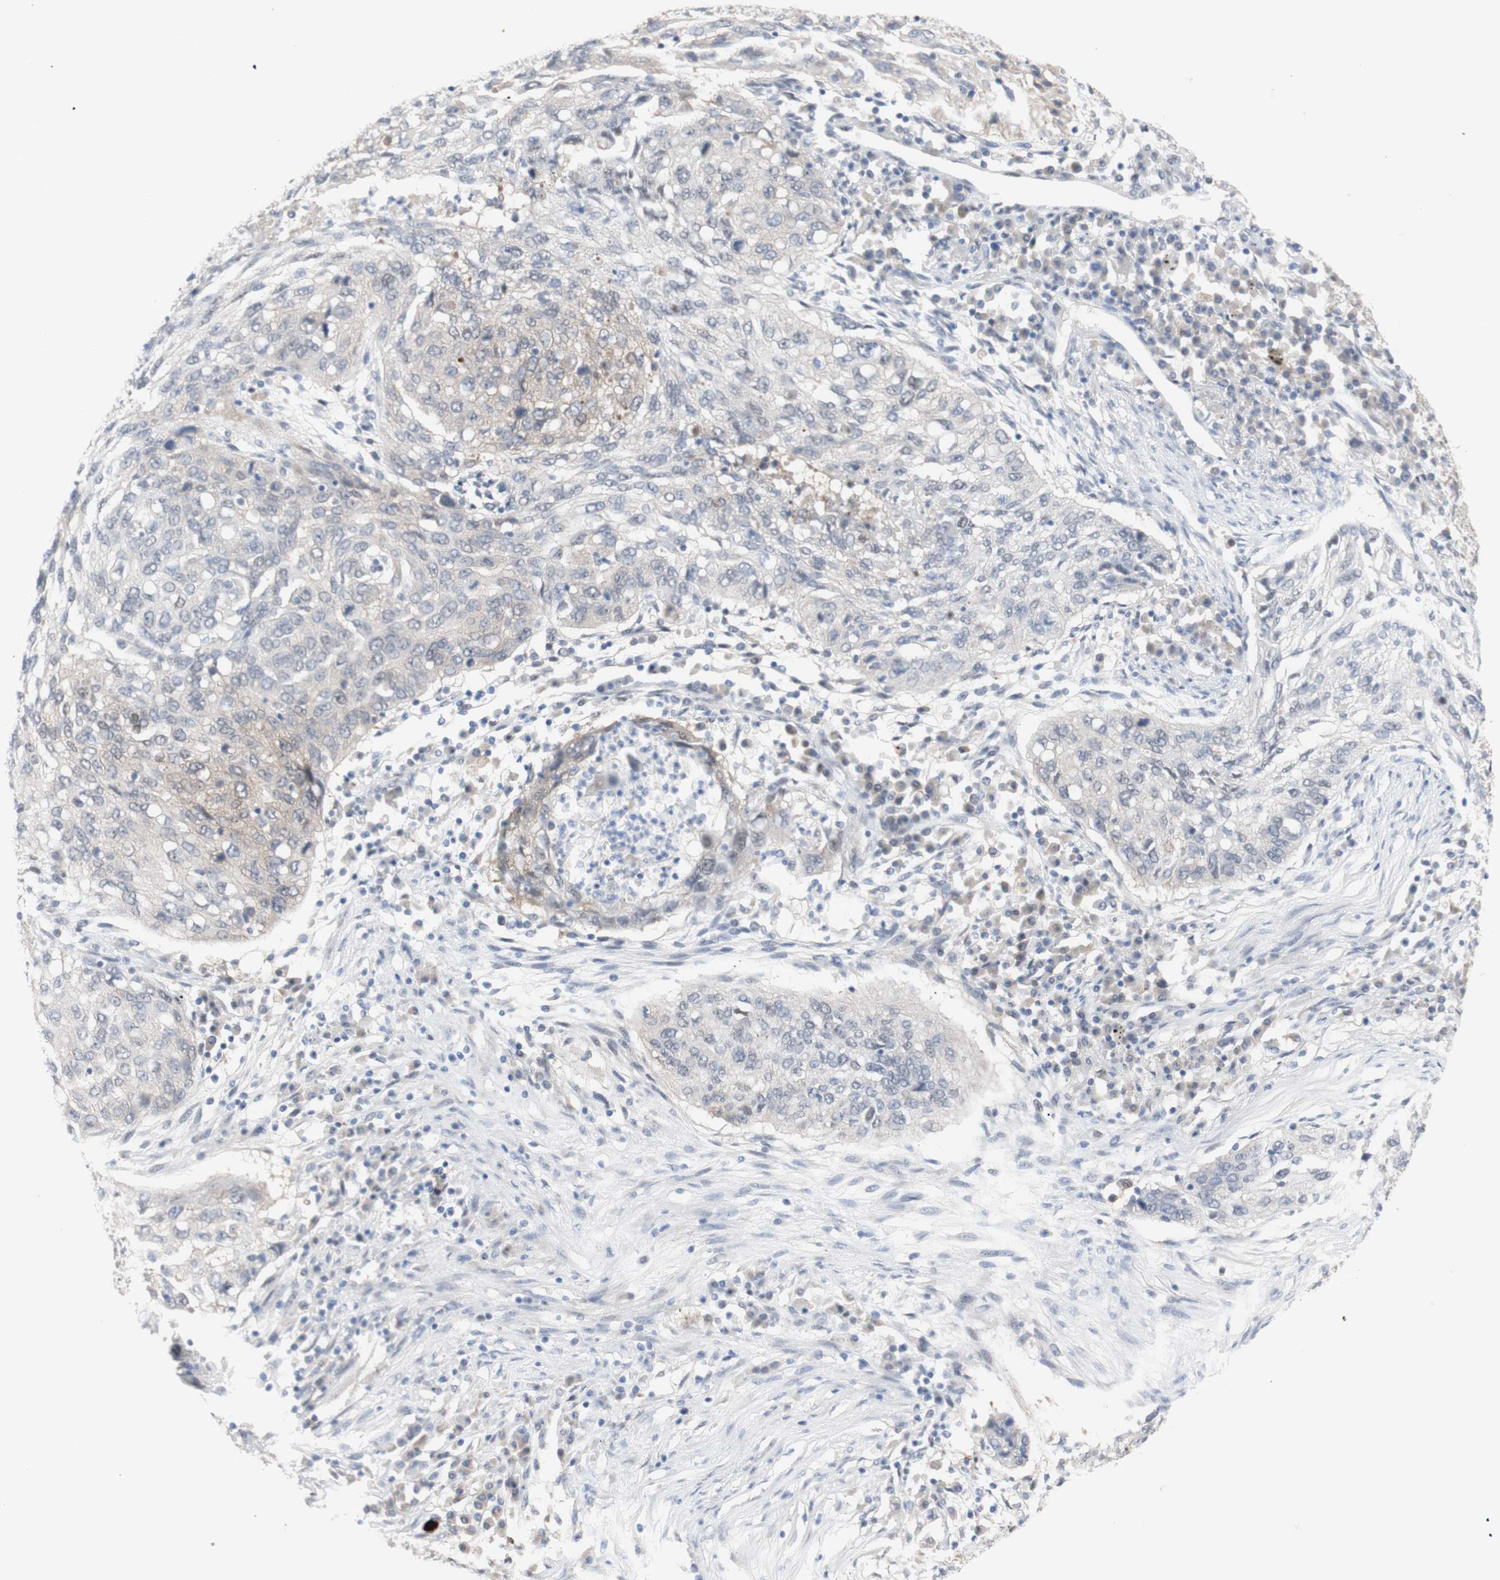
{"staining": {"intensity": "negative", "quantity": "none", "location": "none"}, "tissue": "lung cancer", "cell_type": "Tumor cells", "image_type": "cancer", "snomed": [{"axis": "morphology", "description": "Squamous cell carcinoma, NOS"}, {"axis": "topography", "description": "Lung"}], "caption": "An immunohistochemistry (IHC) histopathology image of lung cancer (squamous cell carcinoma) is shown. There is no staining in tumor cells of lung cancer (squamous cell carcinoma).", "gene": "PRMT5", "patient": {"sex": "female", "age": 63}}